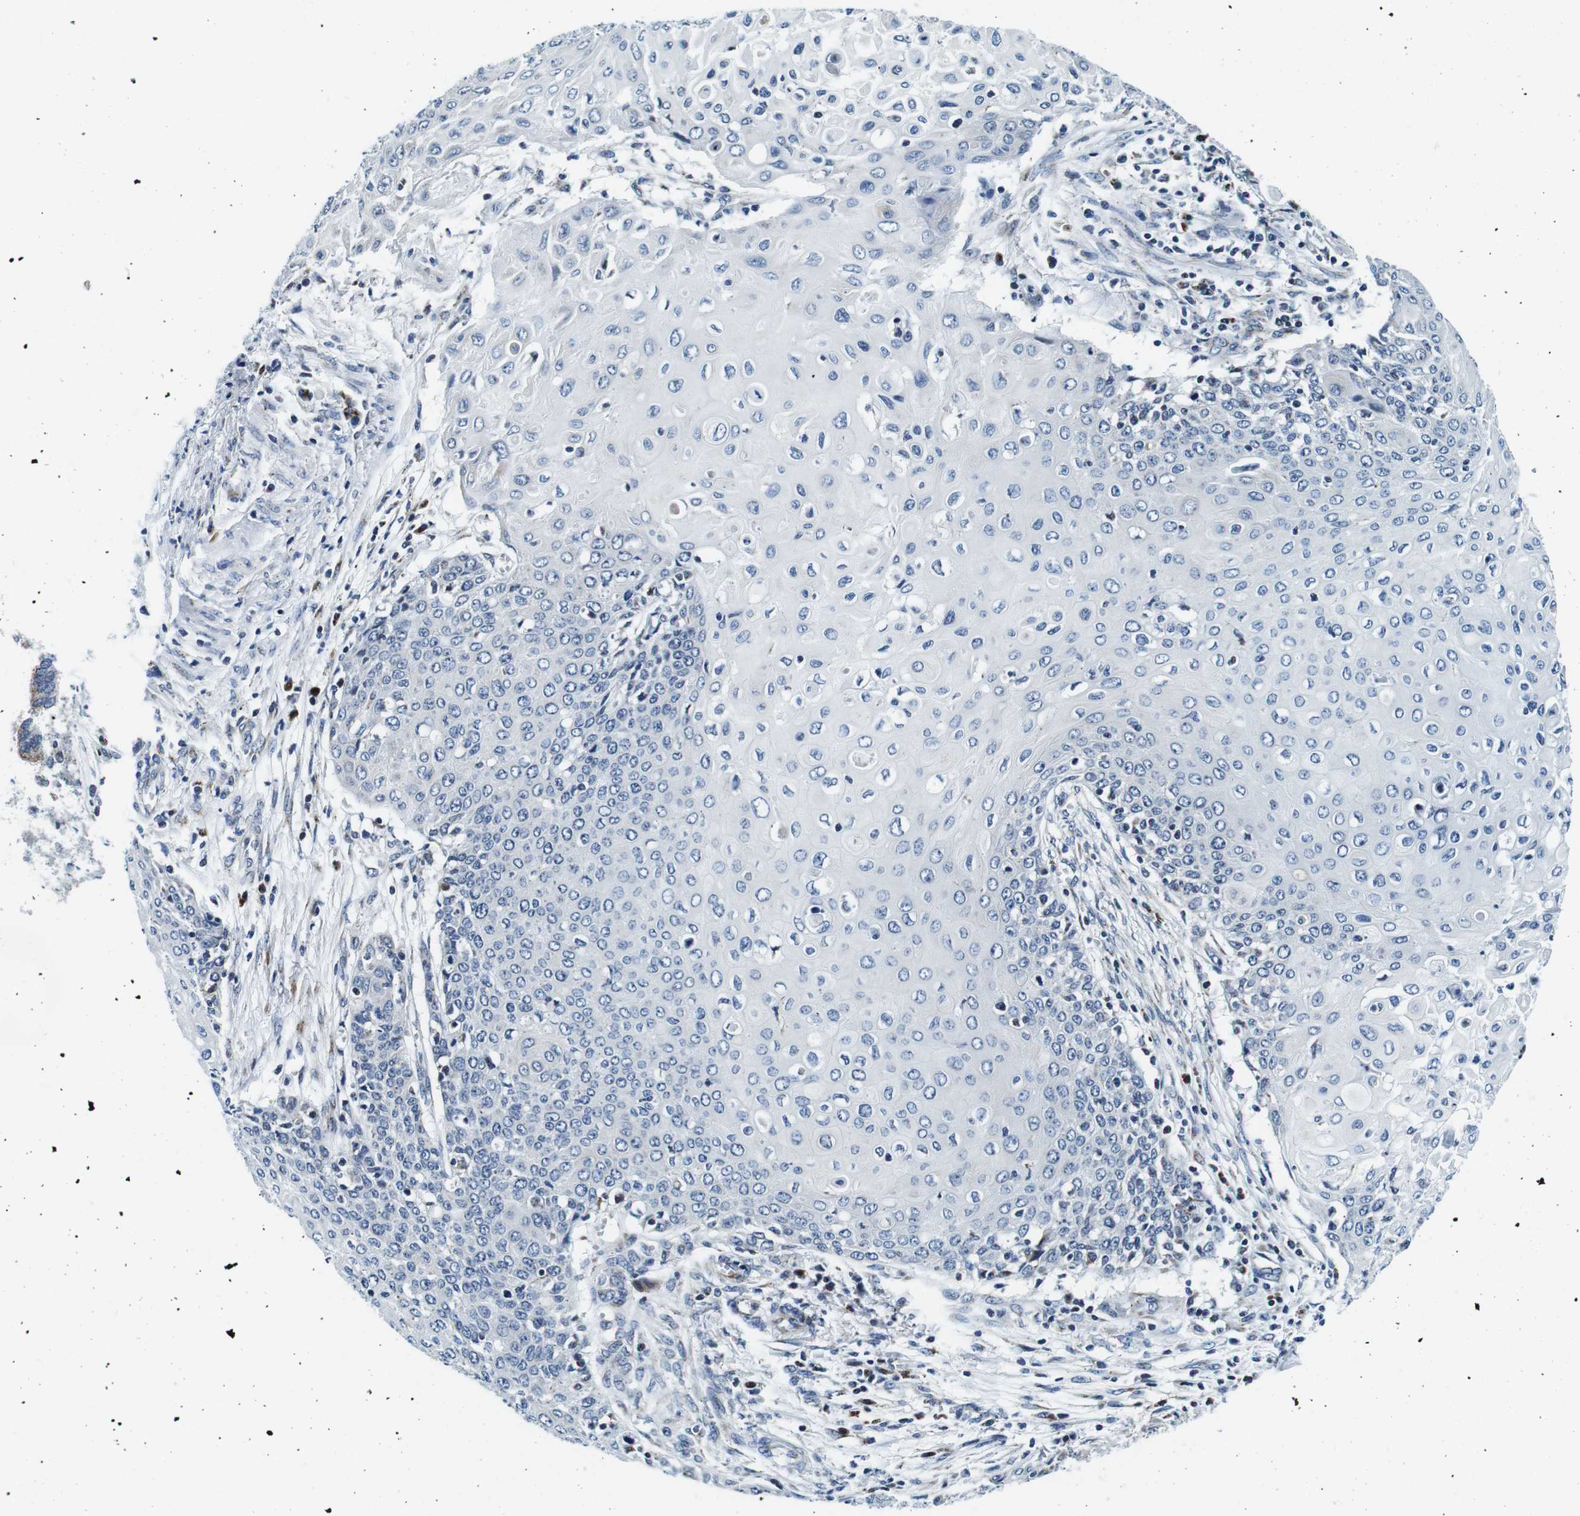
{"staining": {"intensity": "negative", "quantity": "none", "location": "none"}, "tissue": "cervical cancer", "cell_type": "Tumor cells", "image_type": "cancer", "snomed": [{"axis": "morphology", "description": "Squamous cell carcinoma, NOS"}, {"axis": "topography", "description": "Cervix"}], "caption": "Tumor cells show no significant protein expression in cervical cancer (squamous cell carcinoma).", "gene": "FAR2", "patient": {"sex": "female", "age": 39}}